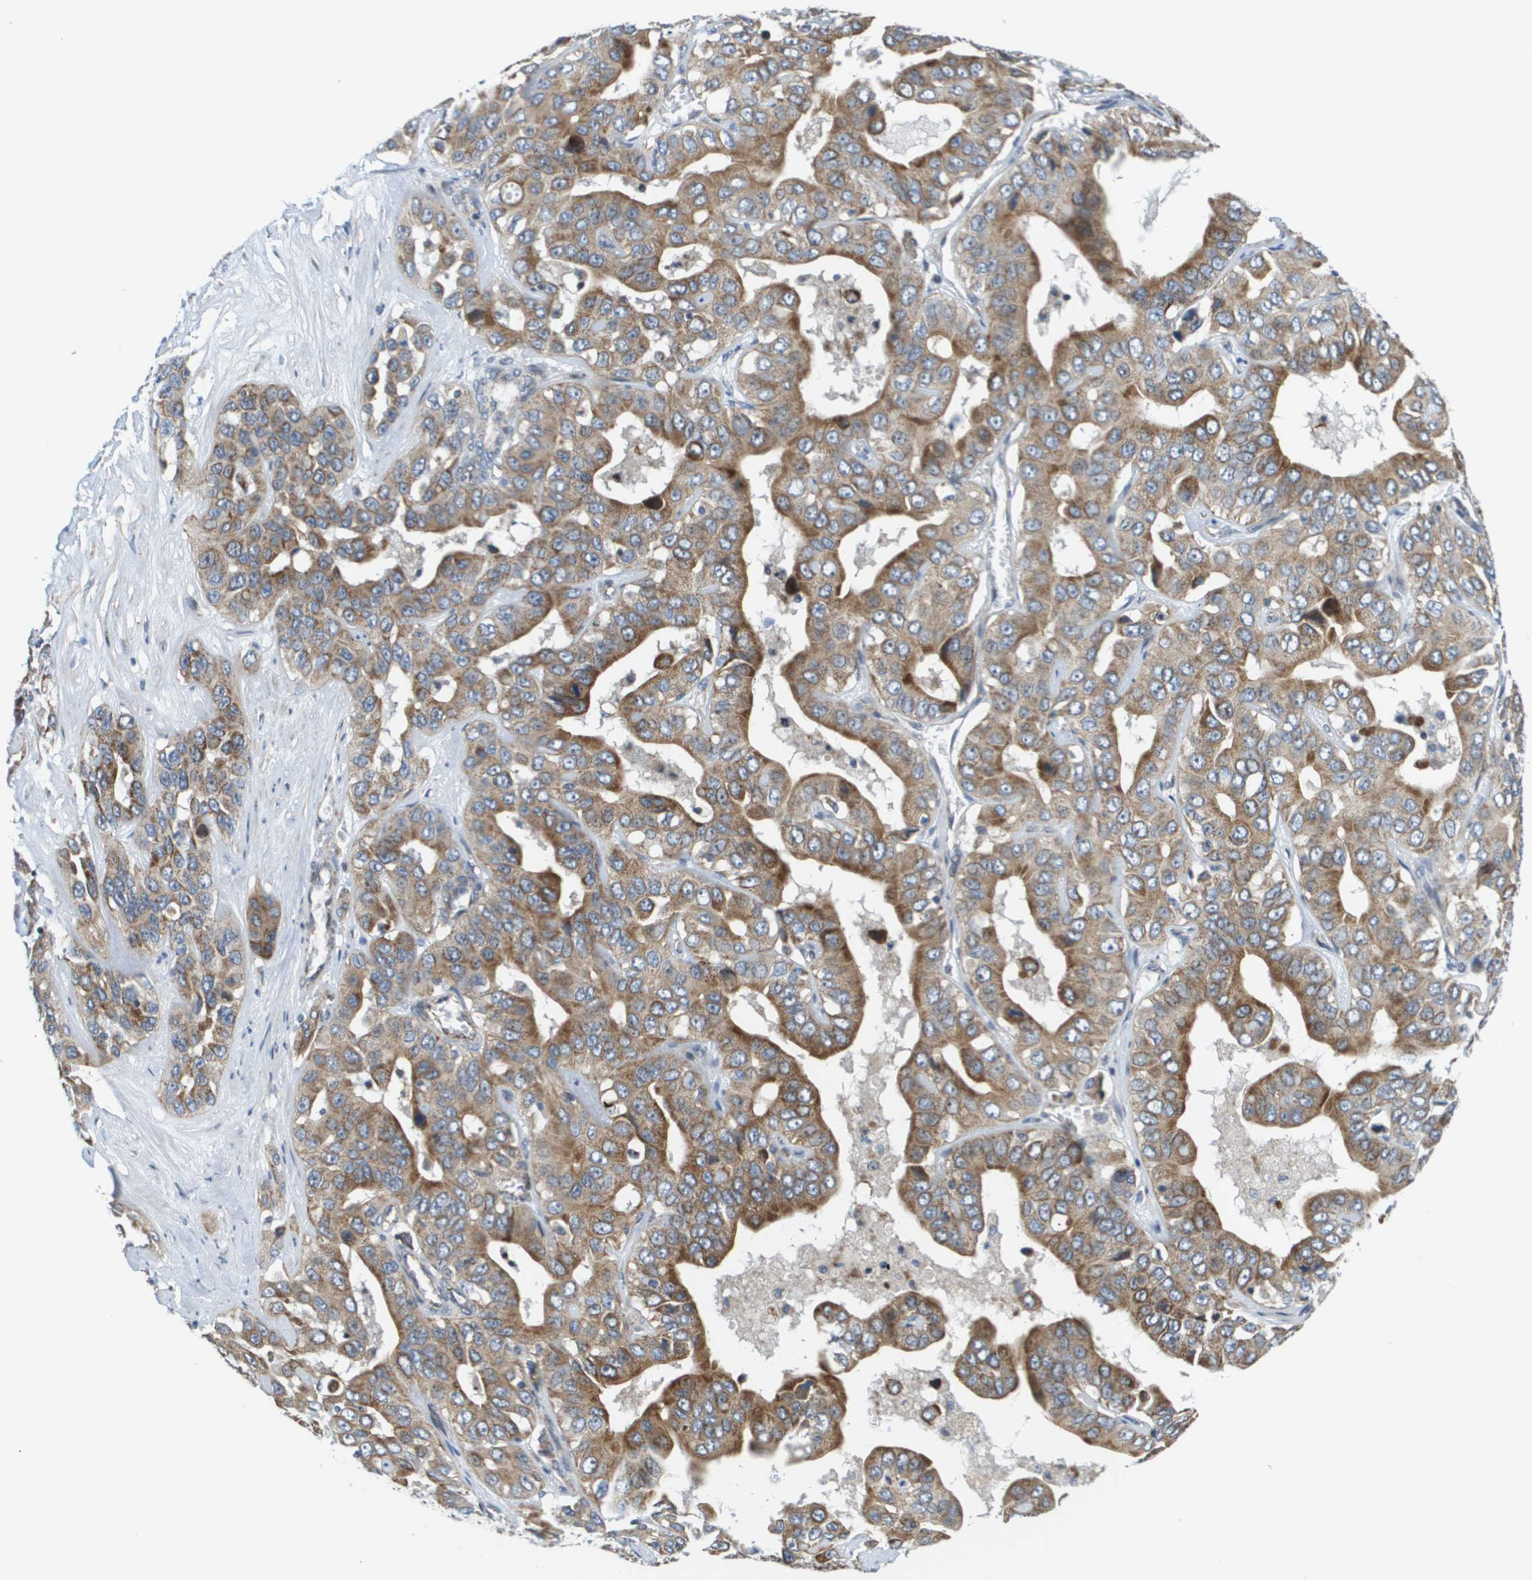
{"staining": {"intensity": "moderate", "quantity": ">75%", "location": "cytoplasmic/membranous"}, "tissue": "liver cancer", "cell_type": "Tumor cells", "image_type": "cancer", "snomed": [{"axis": "morphology", "description": "Cholangiocarcinoma"}, {"axis": "topography", "description": "Liver"}], "caption": "High-magnification brightfield microscopy of liver cancer (cholangiocarcinoma) stained with DAB (3,3'-diaminobenzidine) (brown) and counterstained with hematoxylin (blue). tumor cells exhibit moderate cytoplasmic/membranous expression is seen in approximately>75% of cells.", "gene": "KRT23", "patient": {"sex": "female", "age": 52}}